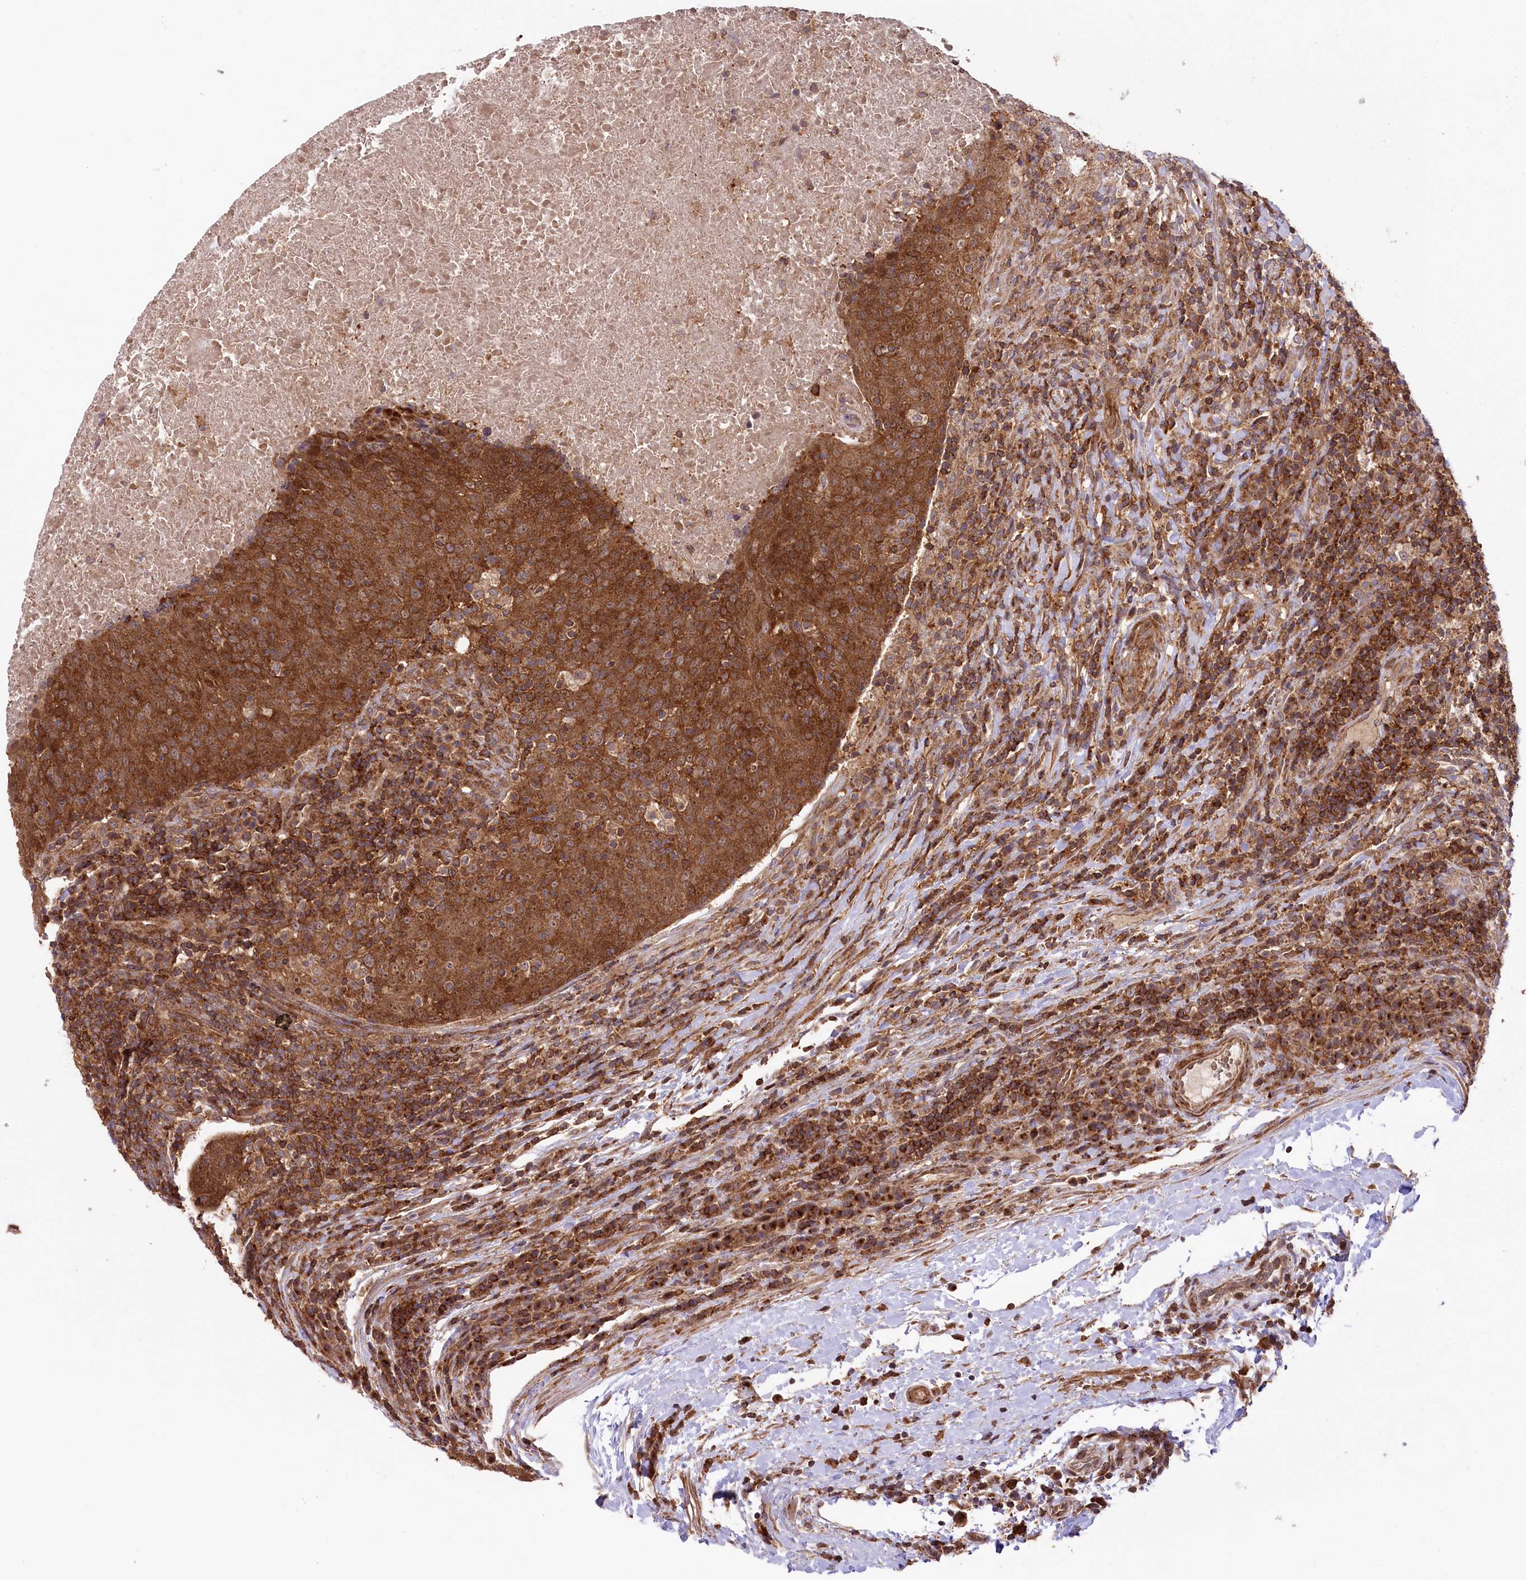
{"staining": {"intensity": "strong", "quantity": ">75%", "location": "cytoplasmic/membranous"}, "tissue": "head and neck cancer", "cell_type": "Tumor cells", "image_type": "cancer", "snomed": [{"axis": "morphology", "description": "Squamous cell carcinoma, NOS"}, {"axis": "morphology", "description": "Squamous cell carcinoma, metastatic, NOS"}, {"axis": "topography", "description": "Lymph node"}, {"axis": "topography", "description": "Head-Neck"}], "caption": "Squamous cell carcinoma (head and neck) stained with a brown dye reveals strong cytoplasmic/membranous positive positivity in about >75% of tumor cells.", "gene": "CCDC91", "patient": {"sex": "male", "age": 62}}